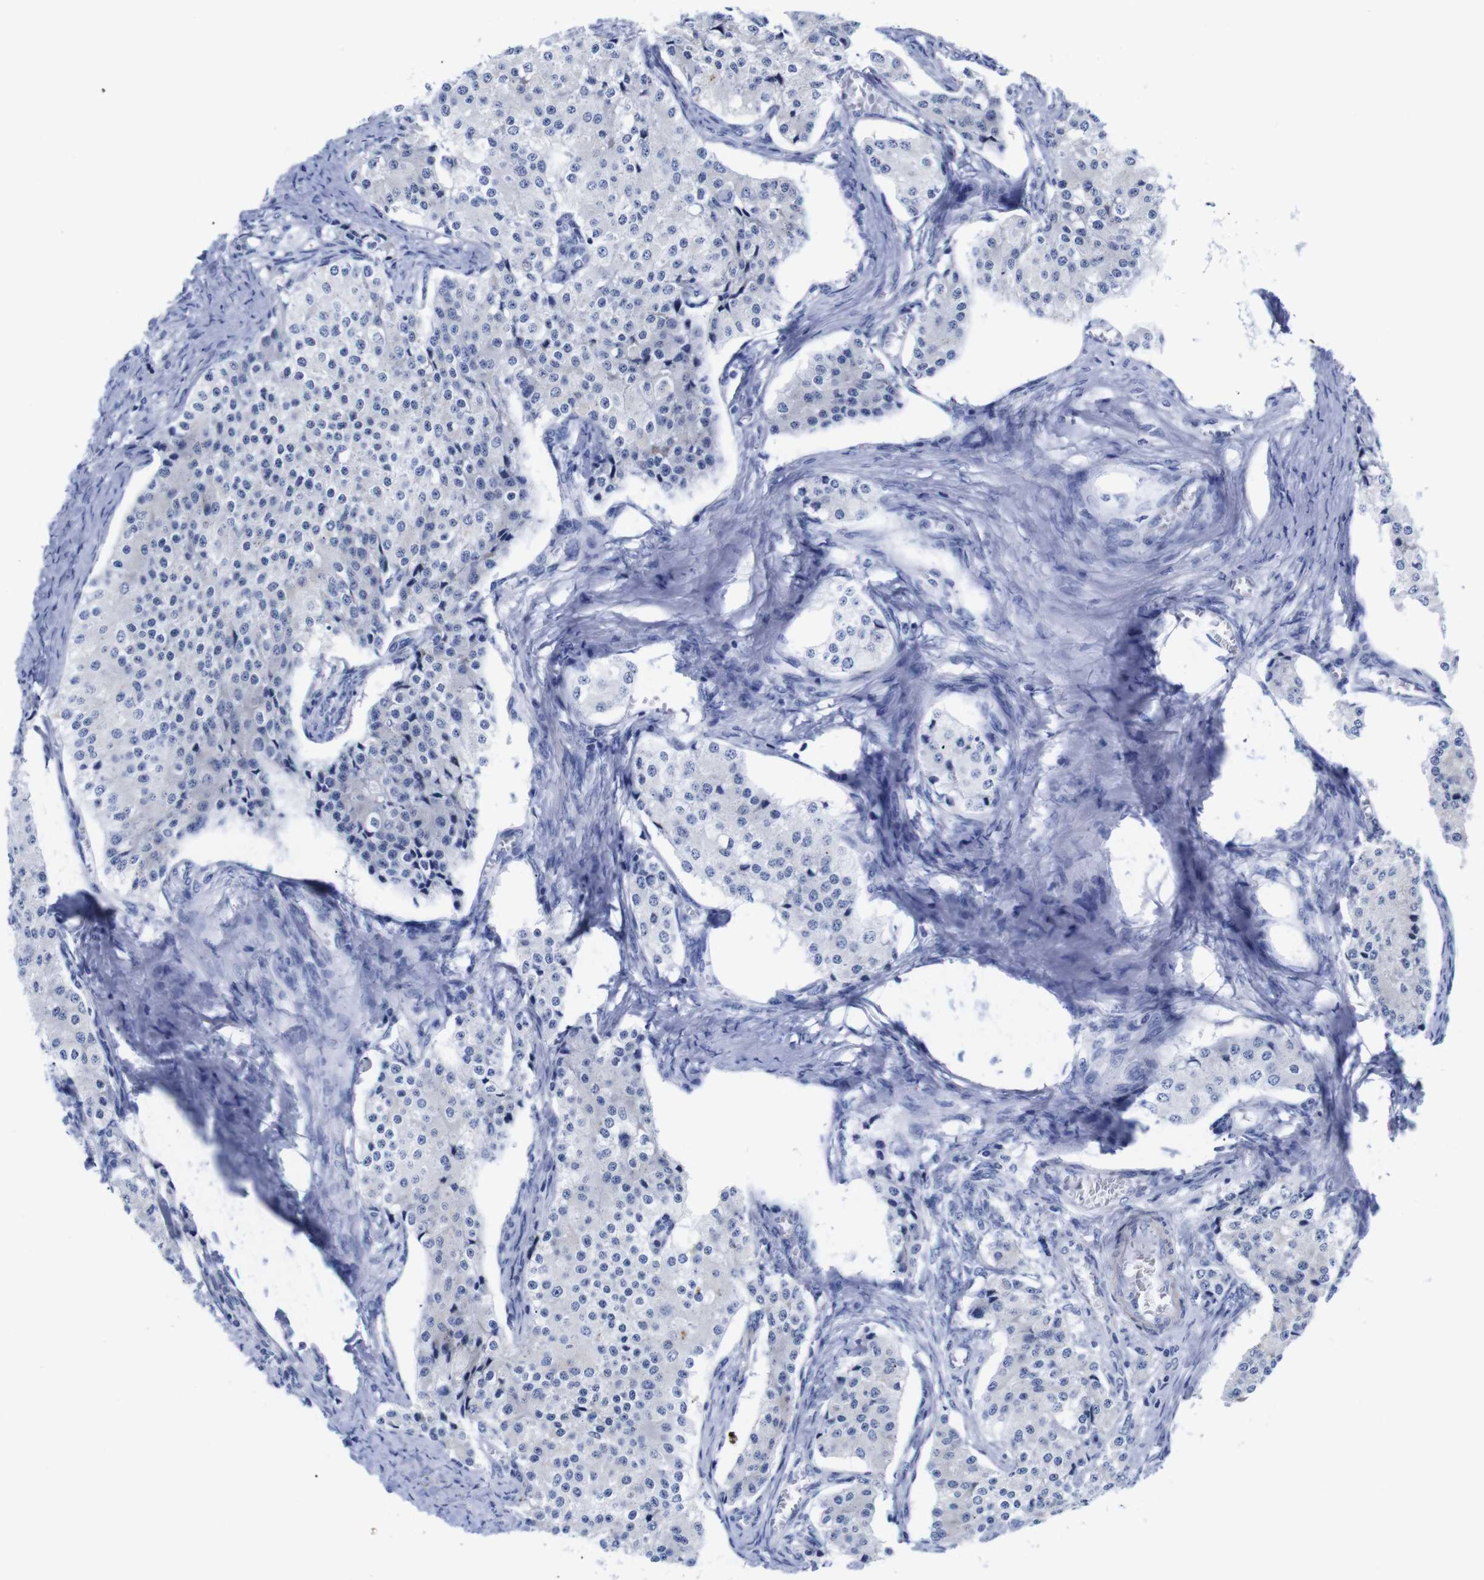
{"staining": {"intensity": "negative", "quantity": "none", "location": "none"}, "tissue": "carcinoid", "cell_type": "Tumor cells", "image_type": "cancer", "snomed": [{"axis": "morphology", "description": "Carcinoid, malignant, NOS"}, {"axis": "topography", "description": "Colon"}], "caption": "The histopathology image displays no staining of tumor cells in carcinoid.", "gene": "LRRC55", "patient": {"sex": "female", "age": 52}}